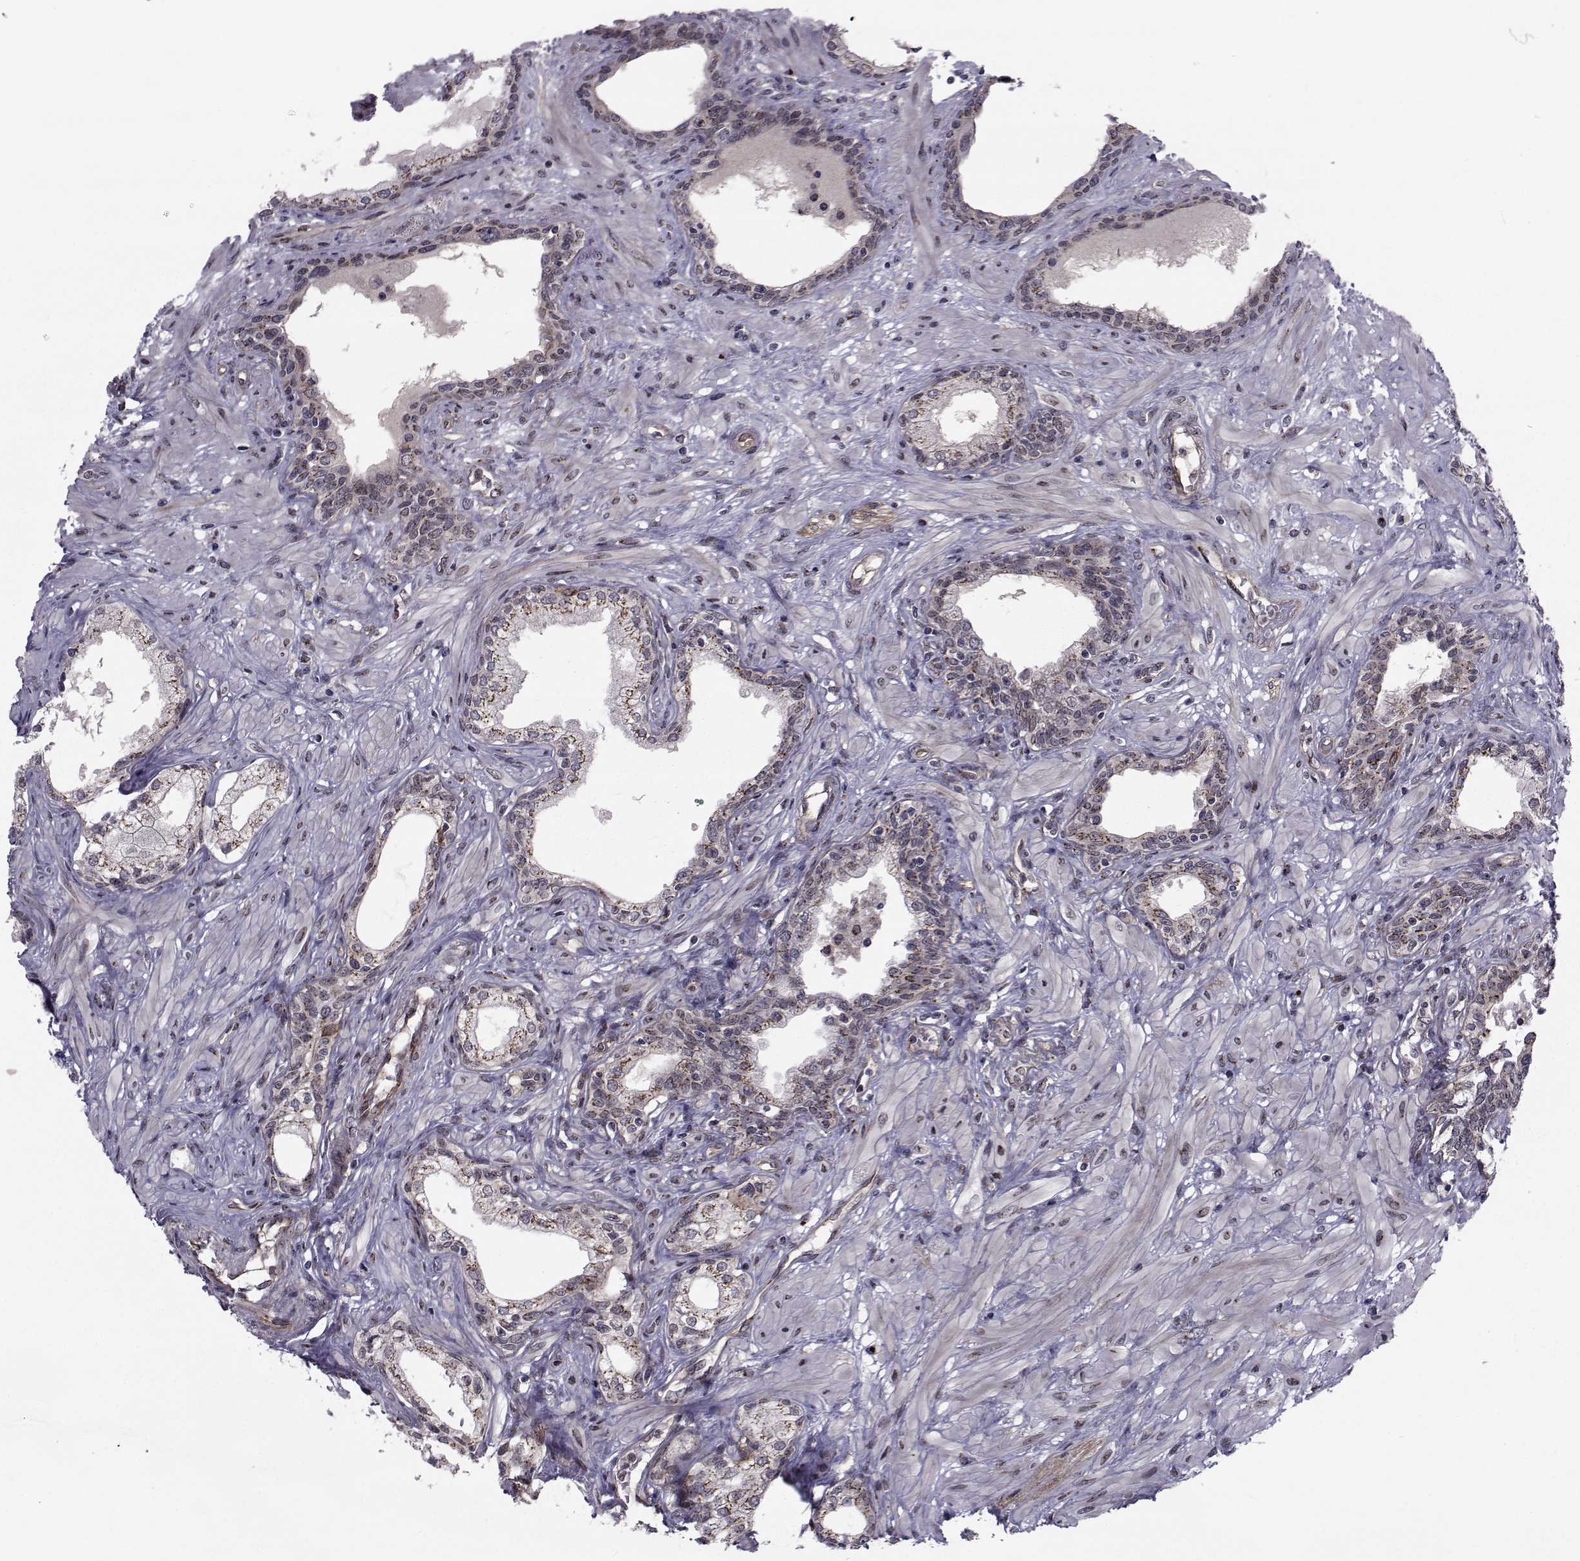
{"staining": {"intensity": "strong", "quantity": "25%-75%", "location": "cytoplasmic/membranous"}, "tissue": "prostate", "cell_type": "Glandular cells", "image_type": "normal", "snomed": [{"axis": "morphology", "description": "Normal tissue, NOS"}, {"axis": "topography", "description": "Prostate"}], "caption": "IHC of unremarkable human prostate exhibits high levels of strong cytoplasmic/membranous positivity in about 25%-75% of glandular cells. (Brightfield microscopy of DAB IHC at high magnification).", "gene": "ATP6V1C2", "patient": {"sex": "male", "age": 63}}